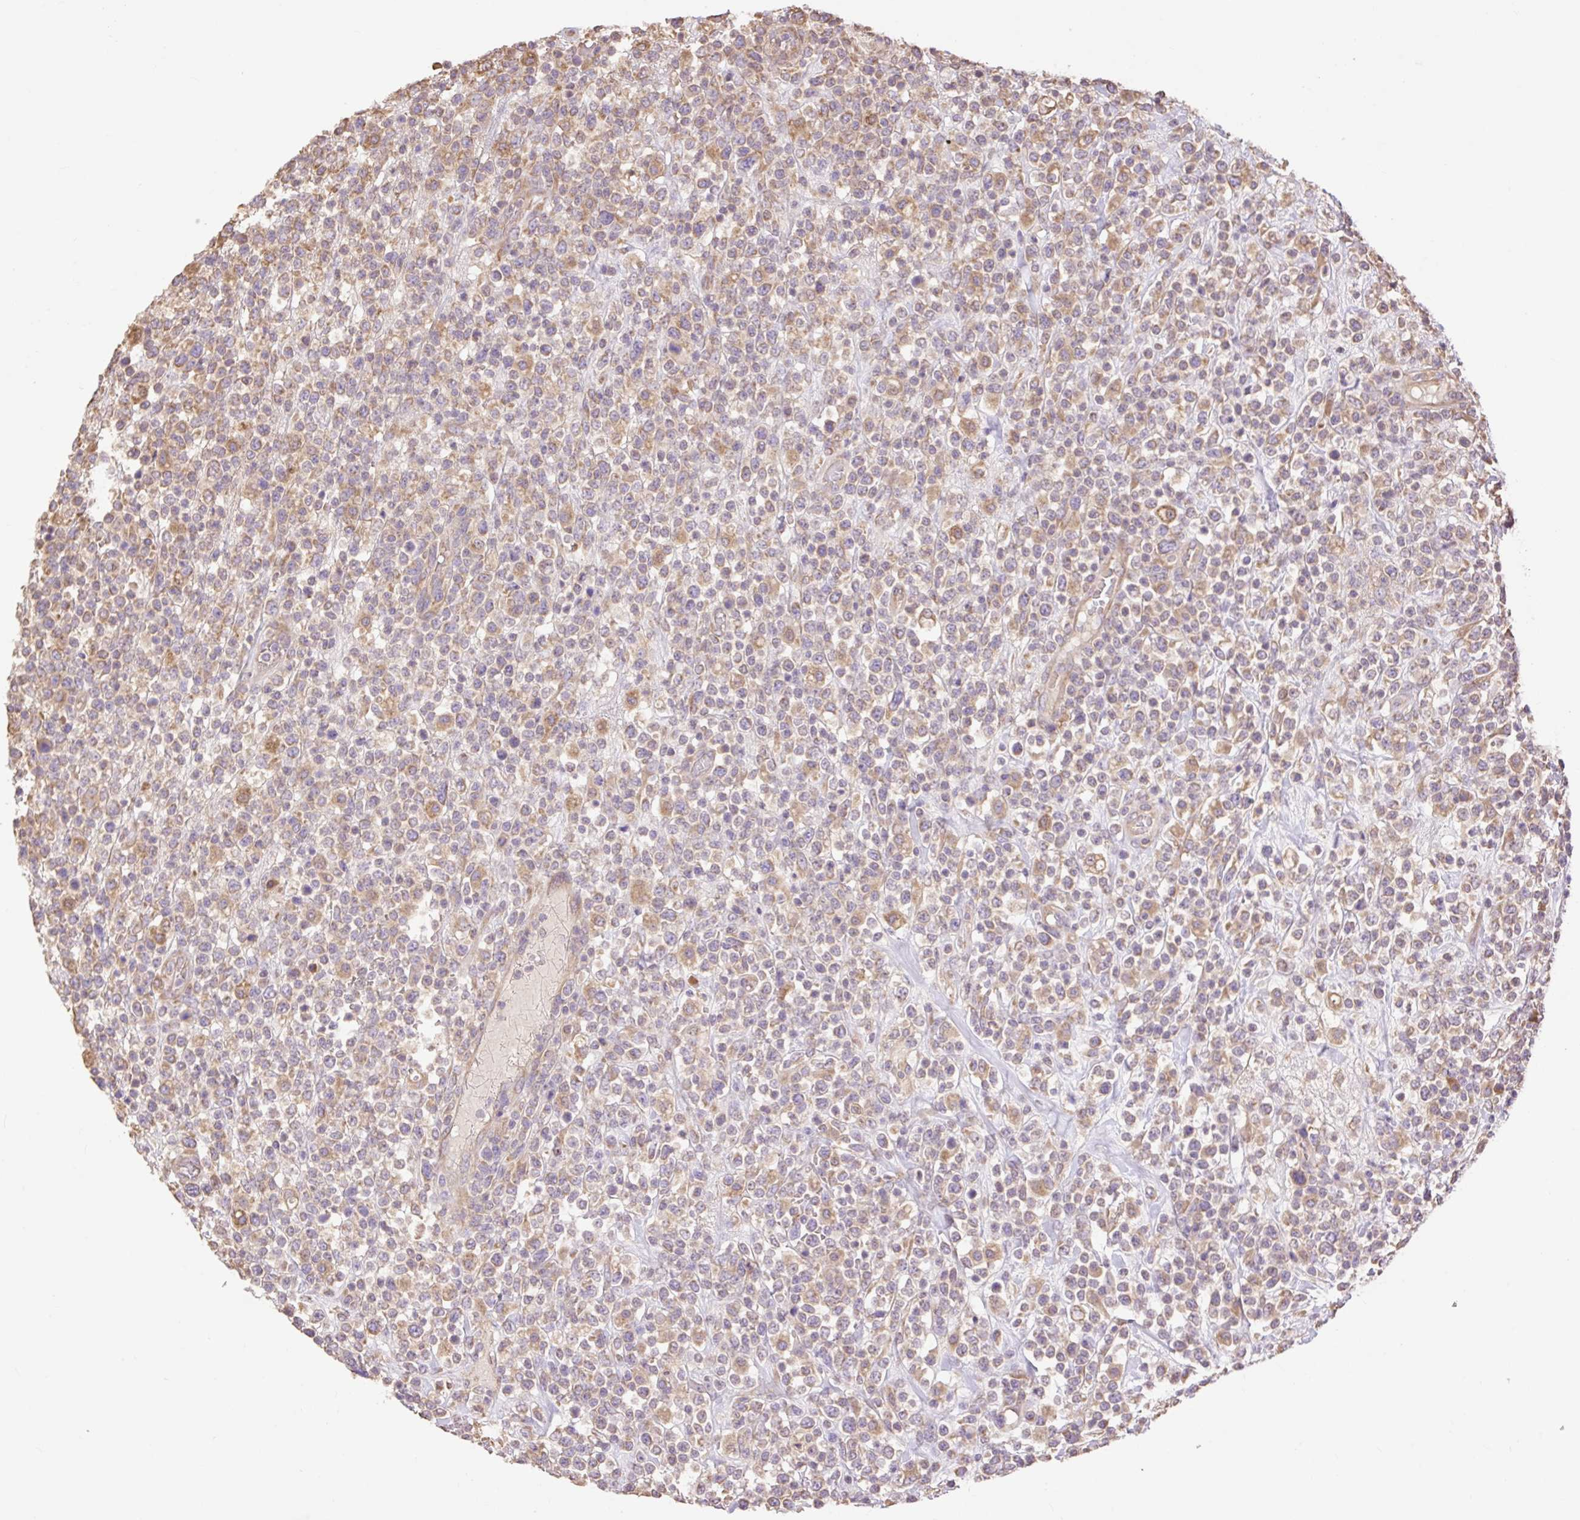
{"staining": {"intensity": "moderate", "quantity": "25%-75%", "location": "cytoplasmic/membranous"}, "tissue": "lymphoma", "cell_type": "Tumor cells", "image_type": "cancer", "snomed": [{"axis": "morphology", "description": "Malignant lymphoma, non-Hodgkin's type, High grade"}, {"axis": "topography", "description": "Colon"}], "caption": "Immunohistochemistry (IHC) image of human high-grade malignant lymphoma, non-Hodgkin's type stained for a protein (brown), which displays medium levels of moderate cytoplasmic/membranous staining in approximately 25%-75% of tumor cells.", "gene": "DESI1", "patient": {"sex": "female", "age": 53}}